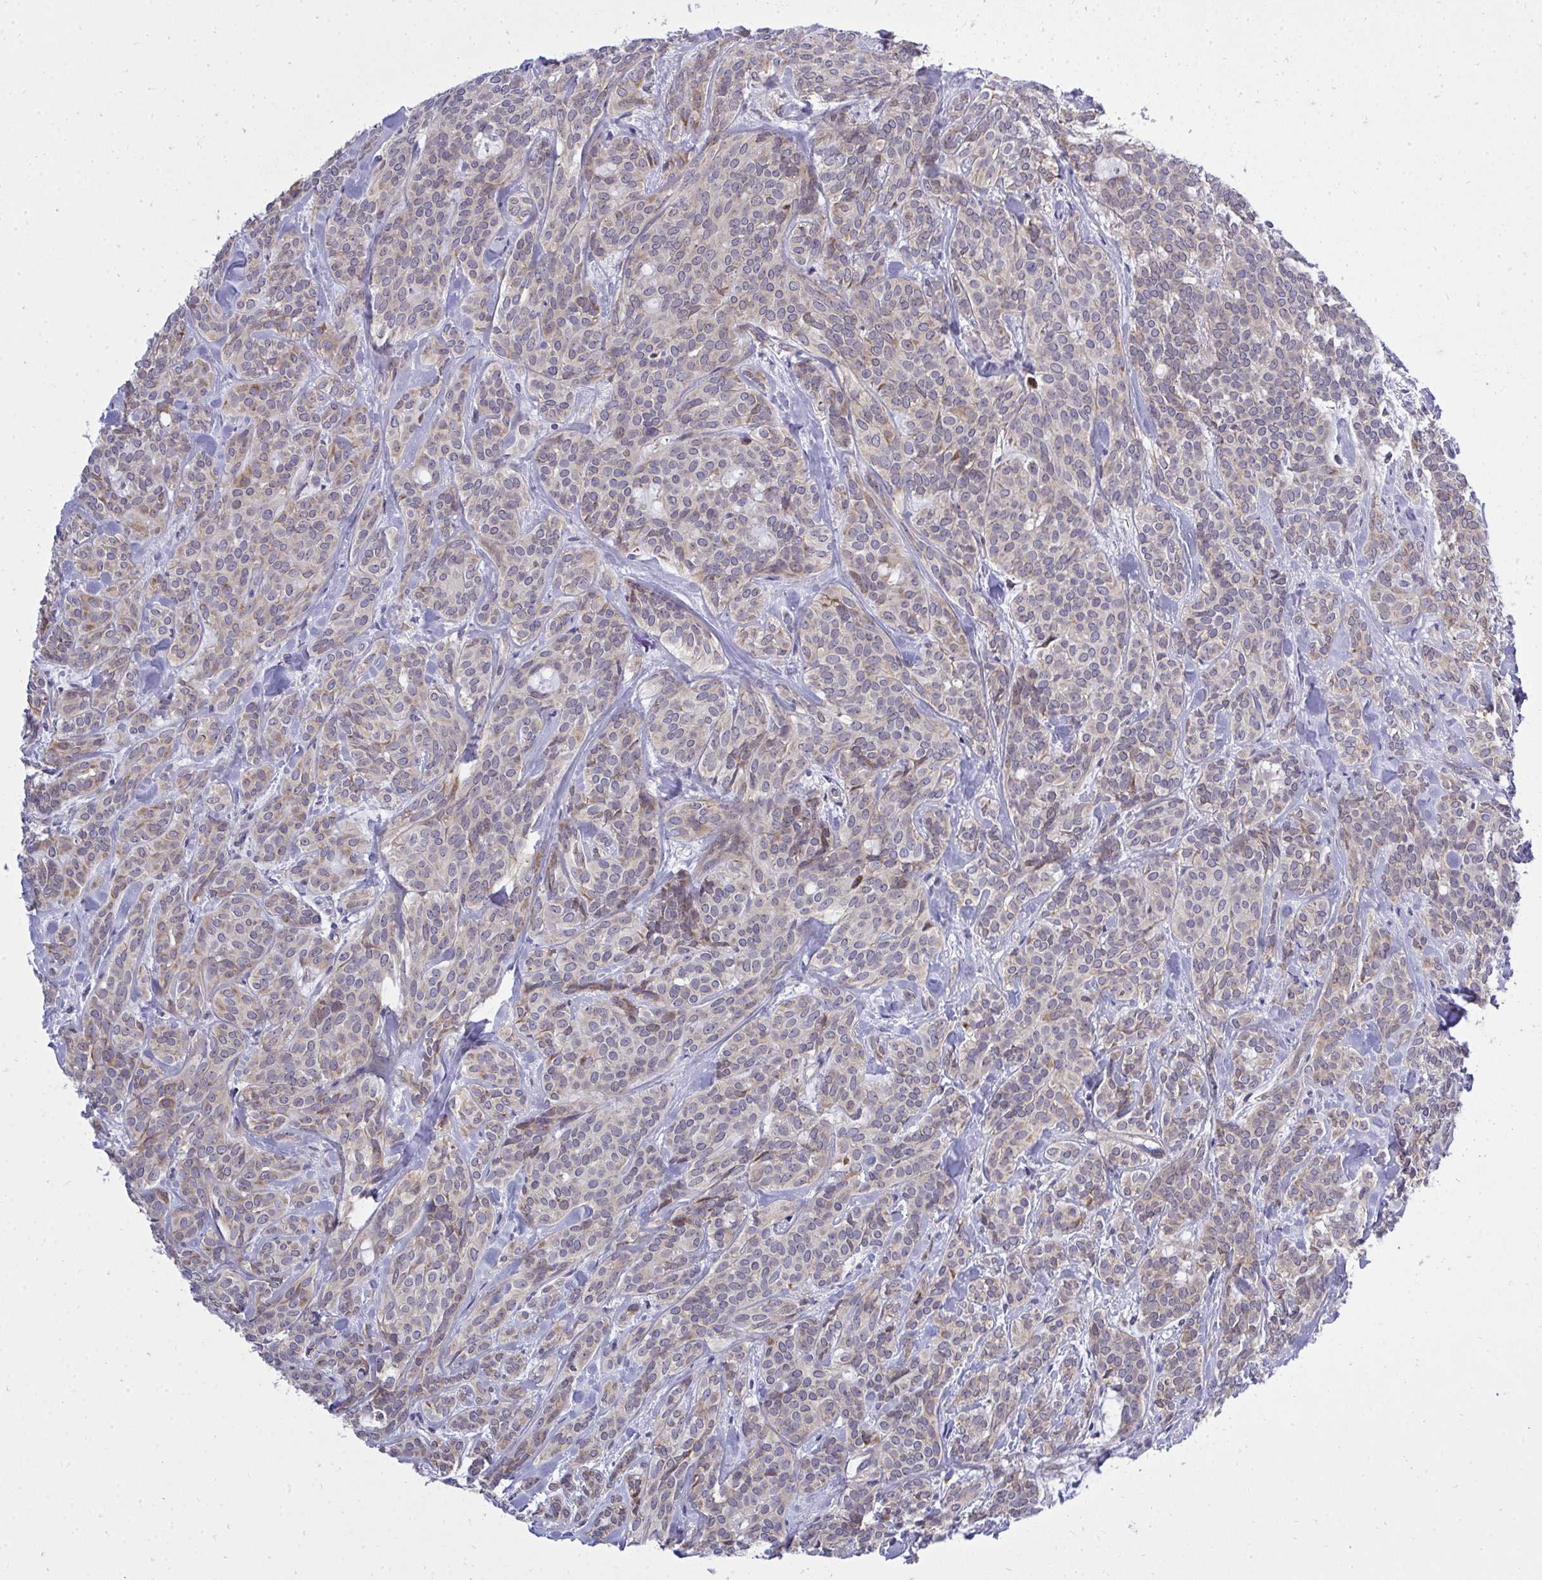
{"staining": {"intensity": "weak", "quantity": ">75%", "location": "cytoplasmic/membranous"}, "tissue": "head and neck cancer", "cell_type": "Tumor cells", "image_type": "cancer", "snomed": [{"axis": "morphology", "description": "Adenocarcinoma, NOS"}, {"axis": "topography", "description": "Head-Neck"}], "caption": "A photomicrograph of human head and neck cancer stained for a protein demonstrates weak cytoplasmic/membranous brown staining in tumor cells.", "gene": "XAF1", "patient": {"sex": "female", "age": 57}}